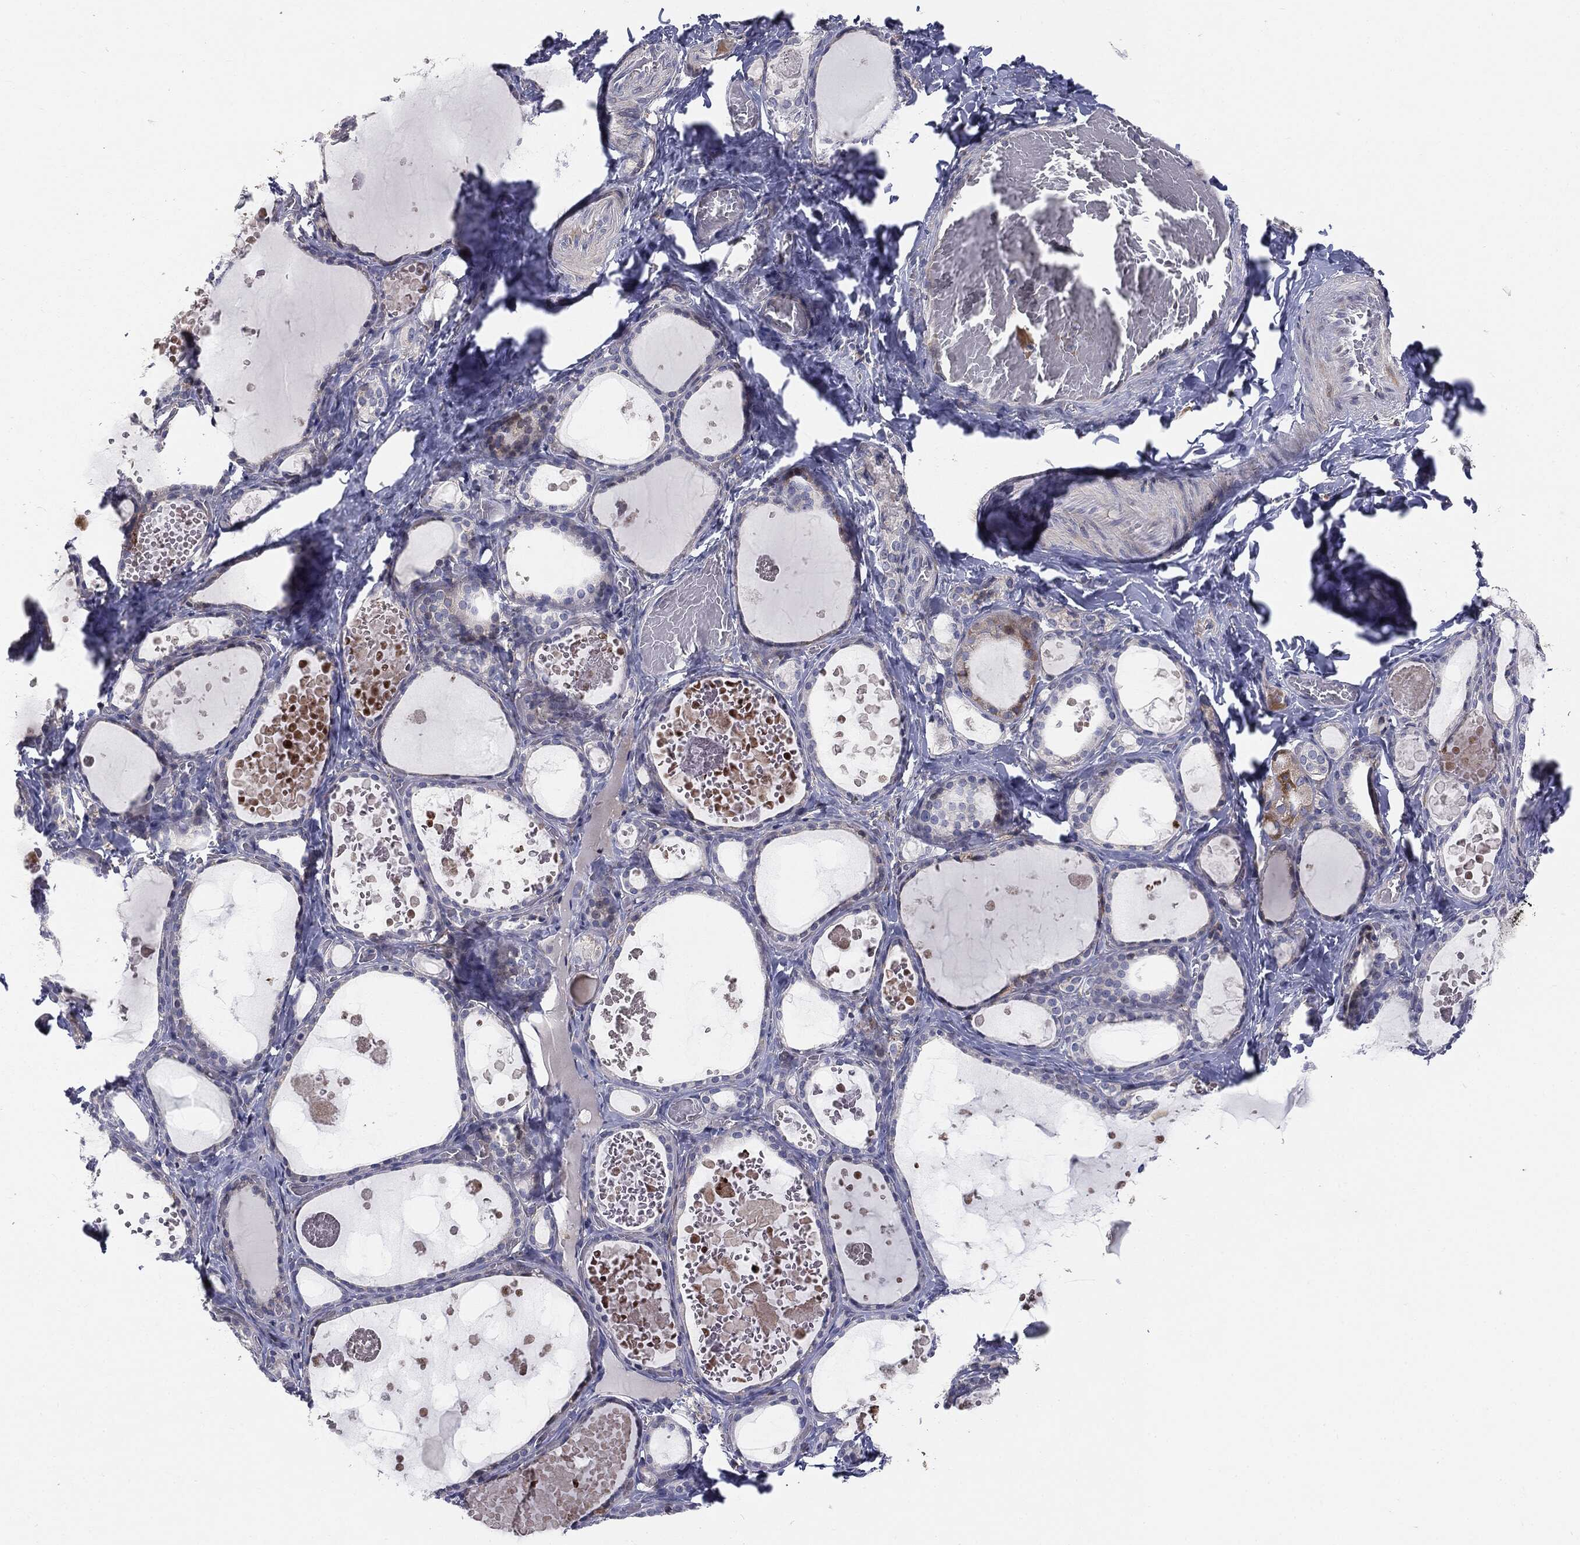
{"staining": {"intensity": "negative", "quantity": "none", "location": "none"}, "tissue": "thyroid gland", "cell_type": "Glandular cells", "image_type": "normal", "snomed": [{"axis": "morphology", "description": "Normal tissue, NOS"}, {"axis": "topography", "description": "Thyroid gland"}], "caption": "This is an immunohistochemistry (IHC) image of unremarkable human thyroid gland. There is no staining in glandular cells.", "gene": "KRT5", "patient": {"sex": "female", "age": 56}}